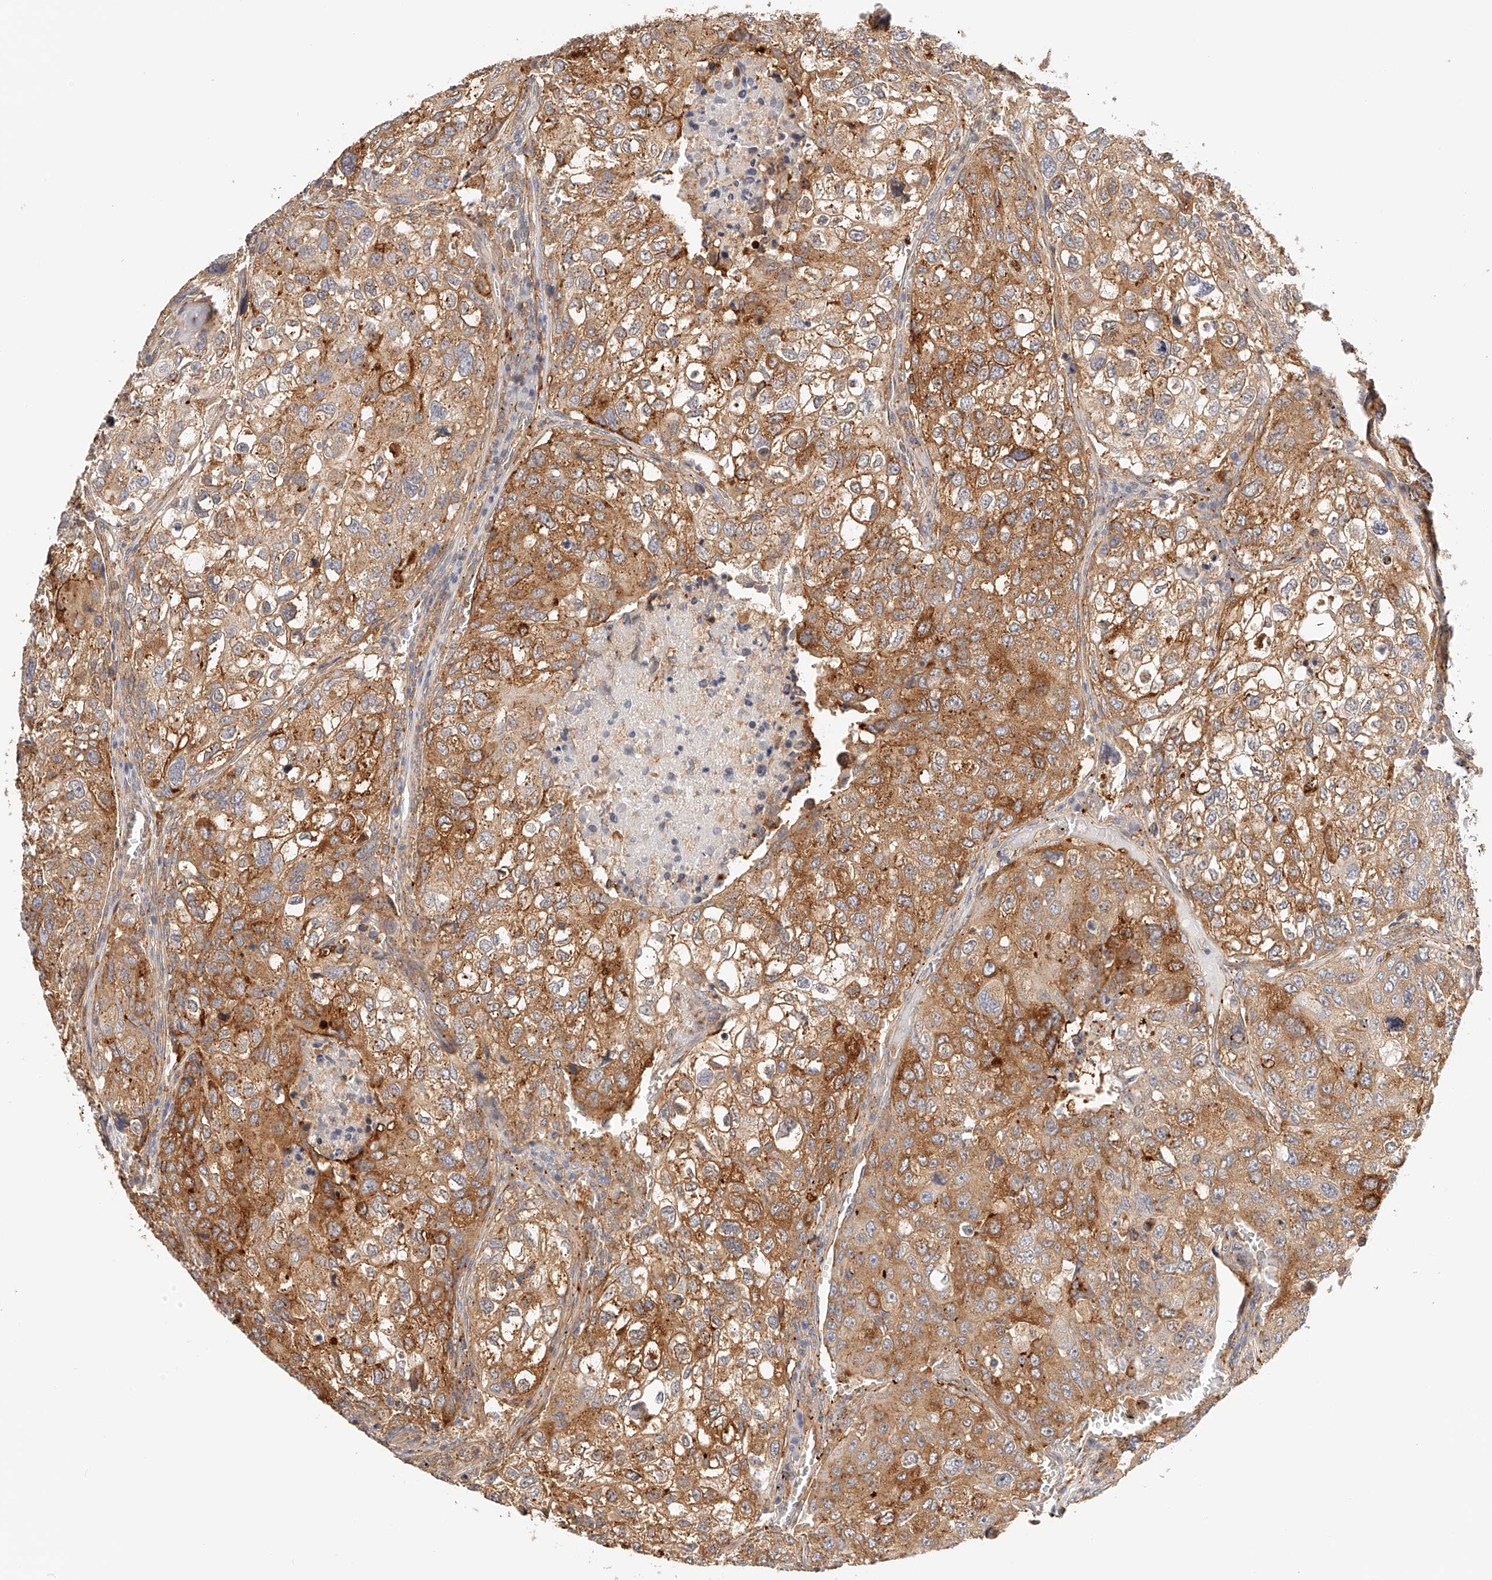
{"staining": {"intensity": "moderate", "quantity": ">75%", "location": "cytoplasmic/membranous"}, "tissue": "urothelial cancer", "cell_type": "Tumor cells", "image_type": "cancer", "snomed": [{"axis": "morphology", "description": "Urothelial carcinoma, High grade"}, {"axis": "topography", "description": "Lymph node"}, {"axis": "topography", "description": "Urinary bladder"}], "caption": "This micrograph reveals urothelial cancer stained with IHC to label a protein in brown. The cytoplasmic/membranous of tumor cells show moderate positivity for the protein. Nuclei are counter-stained blue.", "gene": "SYNC", "patient": {"sex": "male", "age": 51}}